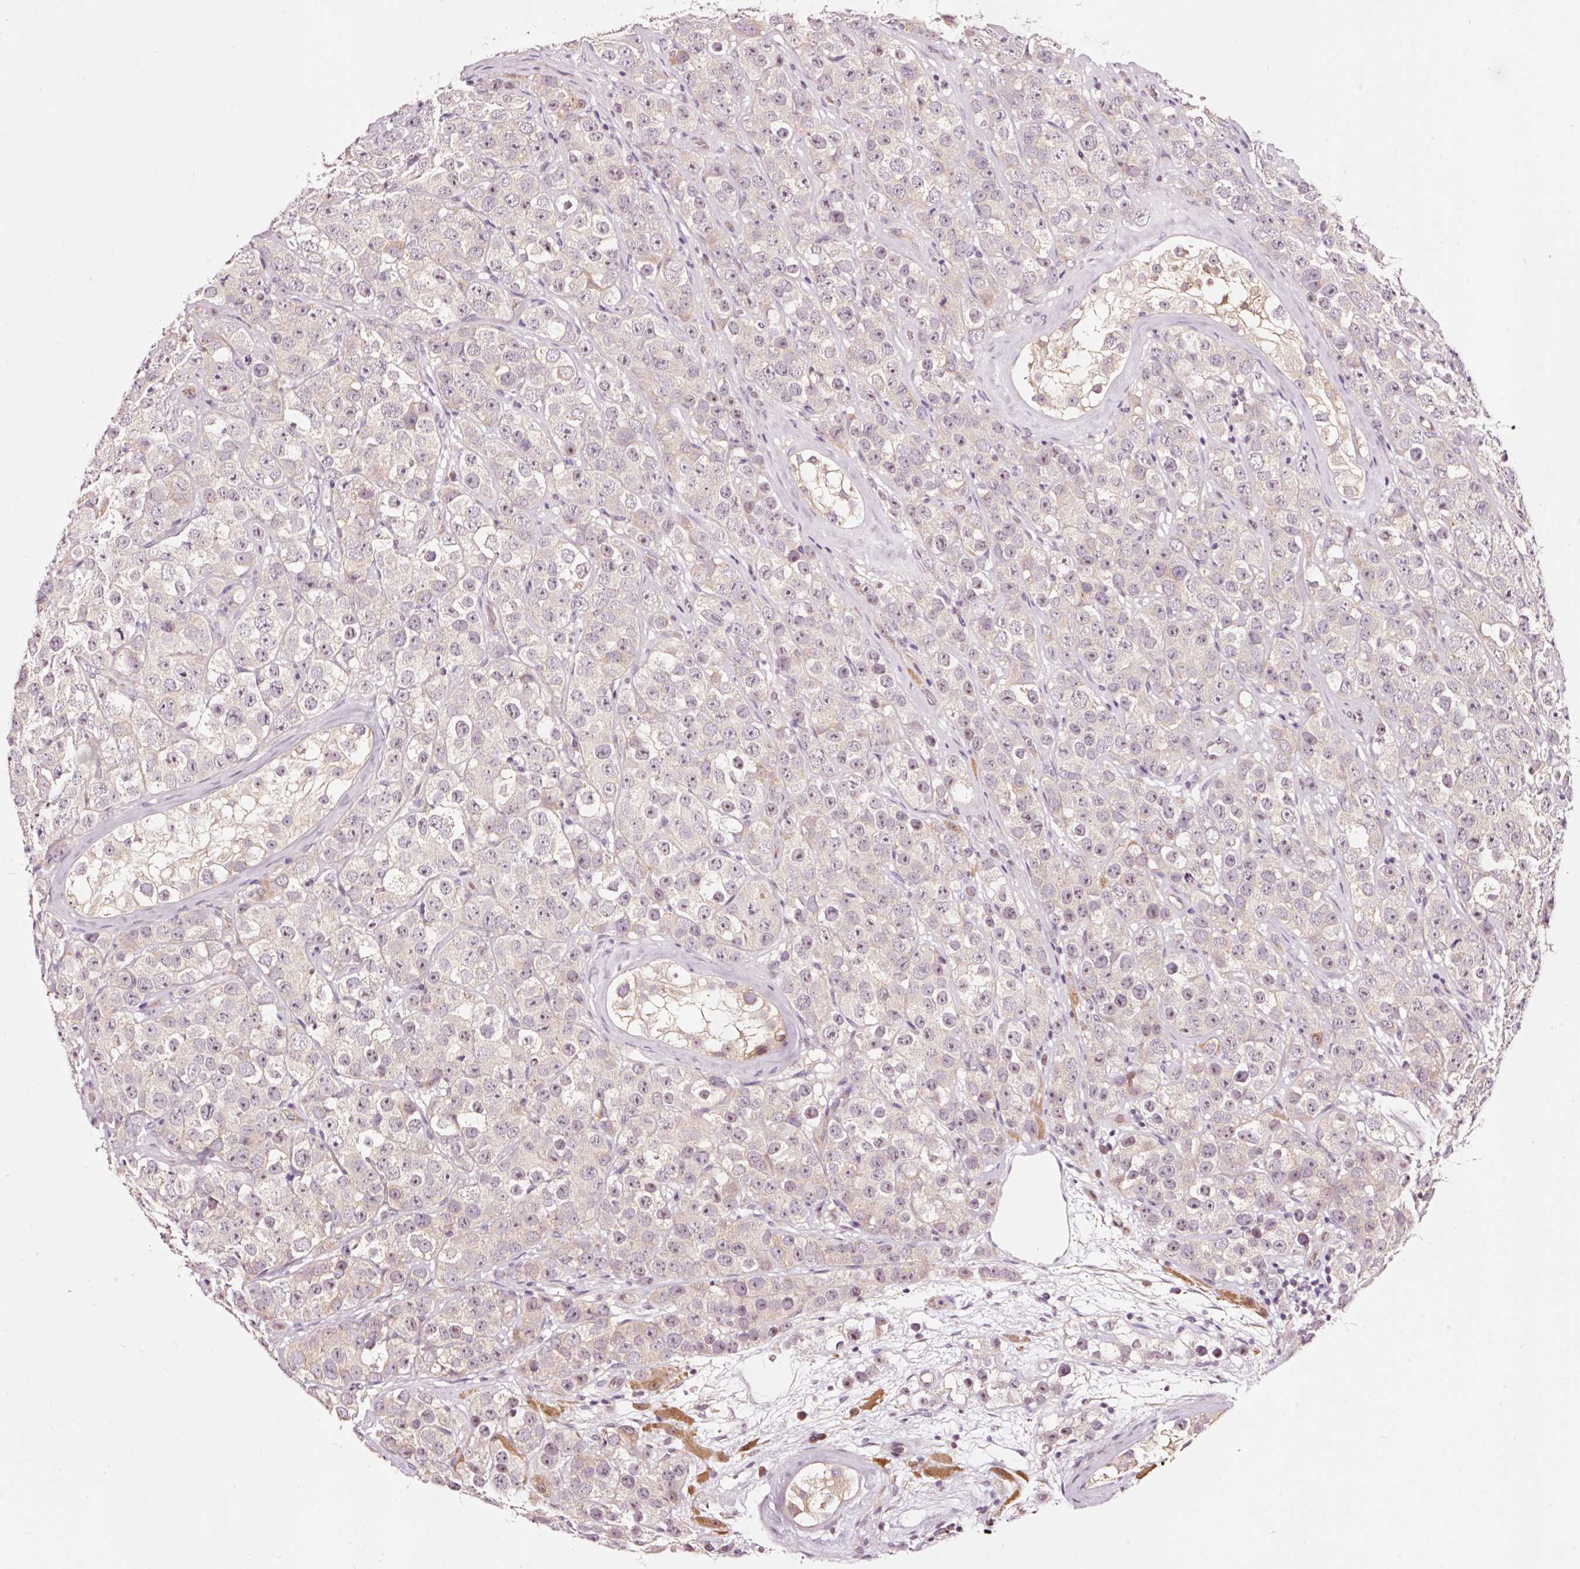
{"staining": {"intensity": "weak", "quantity": "<25%", "location": "nuclear"}, "tissue": "testis cancer", "cell_type": "Tumor cells", "image_type": "cancer", "snomed": [{"axis": "morphology", "description": "Seminoma, NOS"}, {"axis": "topography", "description": "Testis"}], "caption": "High magnification brightfield microscopy of seminoma (testis) stained with DAB (3,3'-diaminobenzidine) (brown) and counterstained with hematoxylin (blue): tumor cells show no significant positivity.", "gene": "UTP14A", "patient": {"sex": "male", "age": 28}}